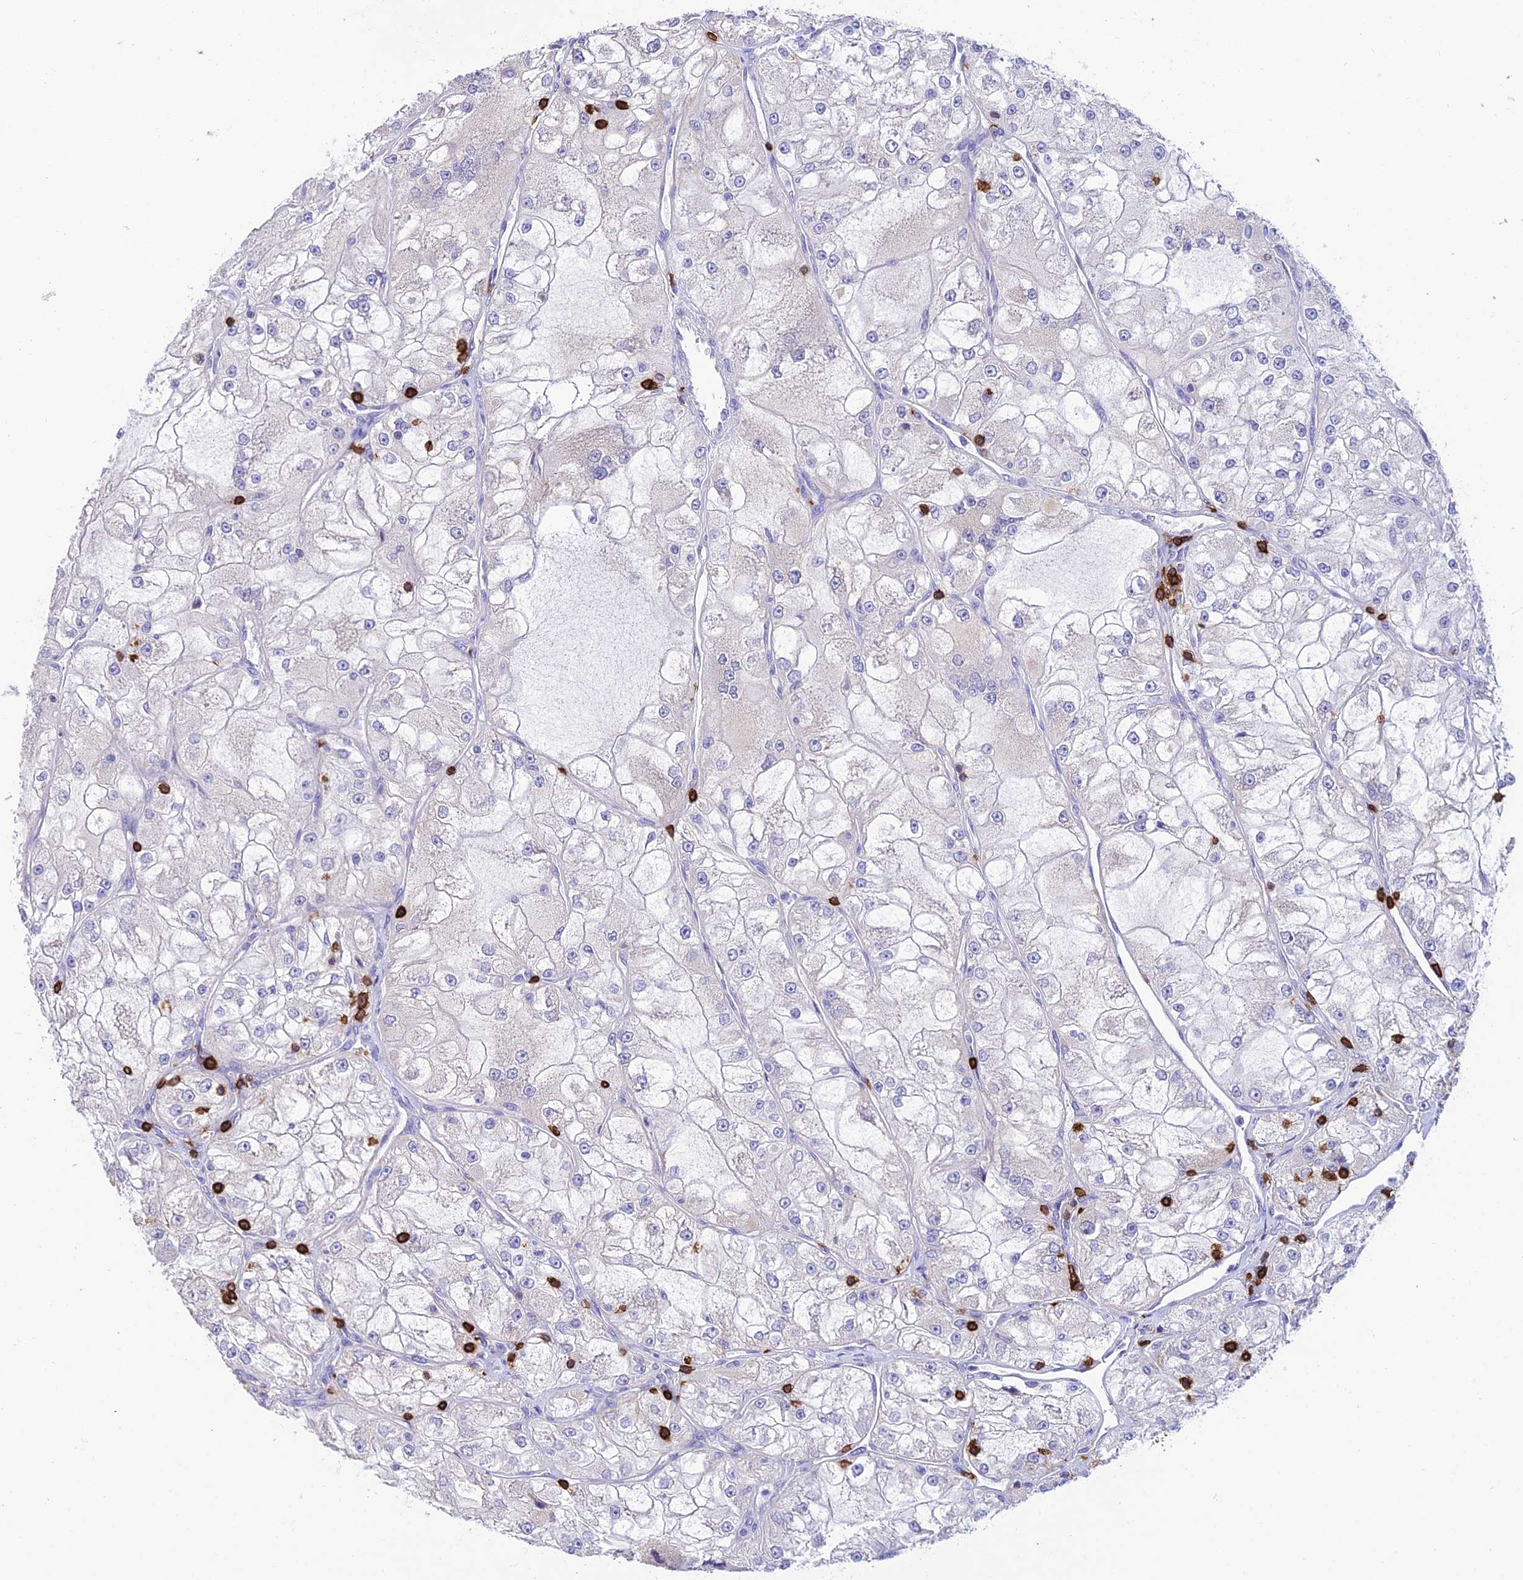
{"staining": {"intensity": "negative", "quantity": "none", "location": "none"}, "tissue": "renal cancer", "cell_type": "Tumor cells", "image_type": "cancer", "snomed": [{"axis": "morphology", "description": "Adenocarcinoma, NOS"}, {"axis": "topography", "description": "Kidney"}], "caption": "This is an immunohistochemistry (IHC) image of human renal cancer (adenocarcinoma). There is no expression in tumor cells.", "gene": "PTPRCAP", "patient": {"sex": "female", "age": 72}}